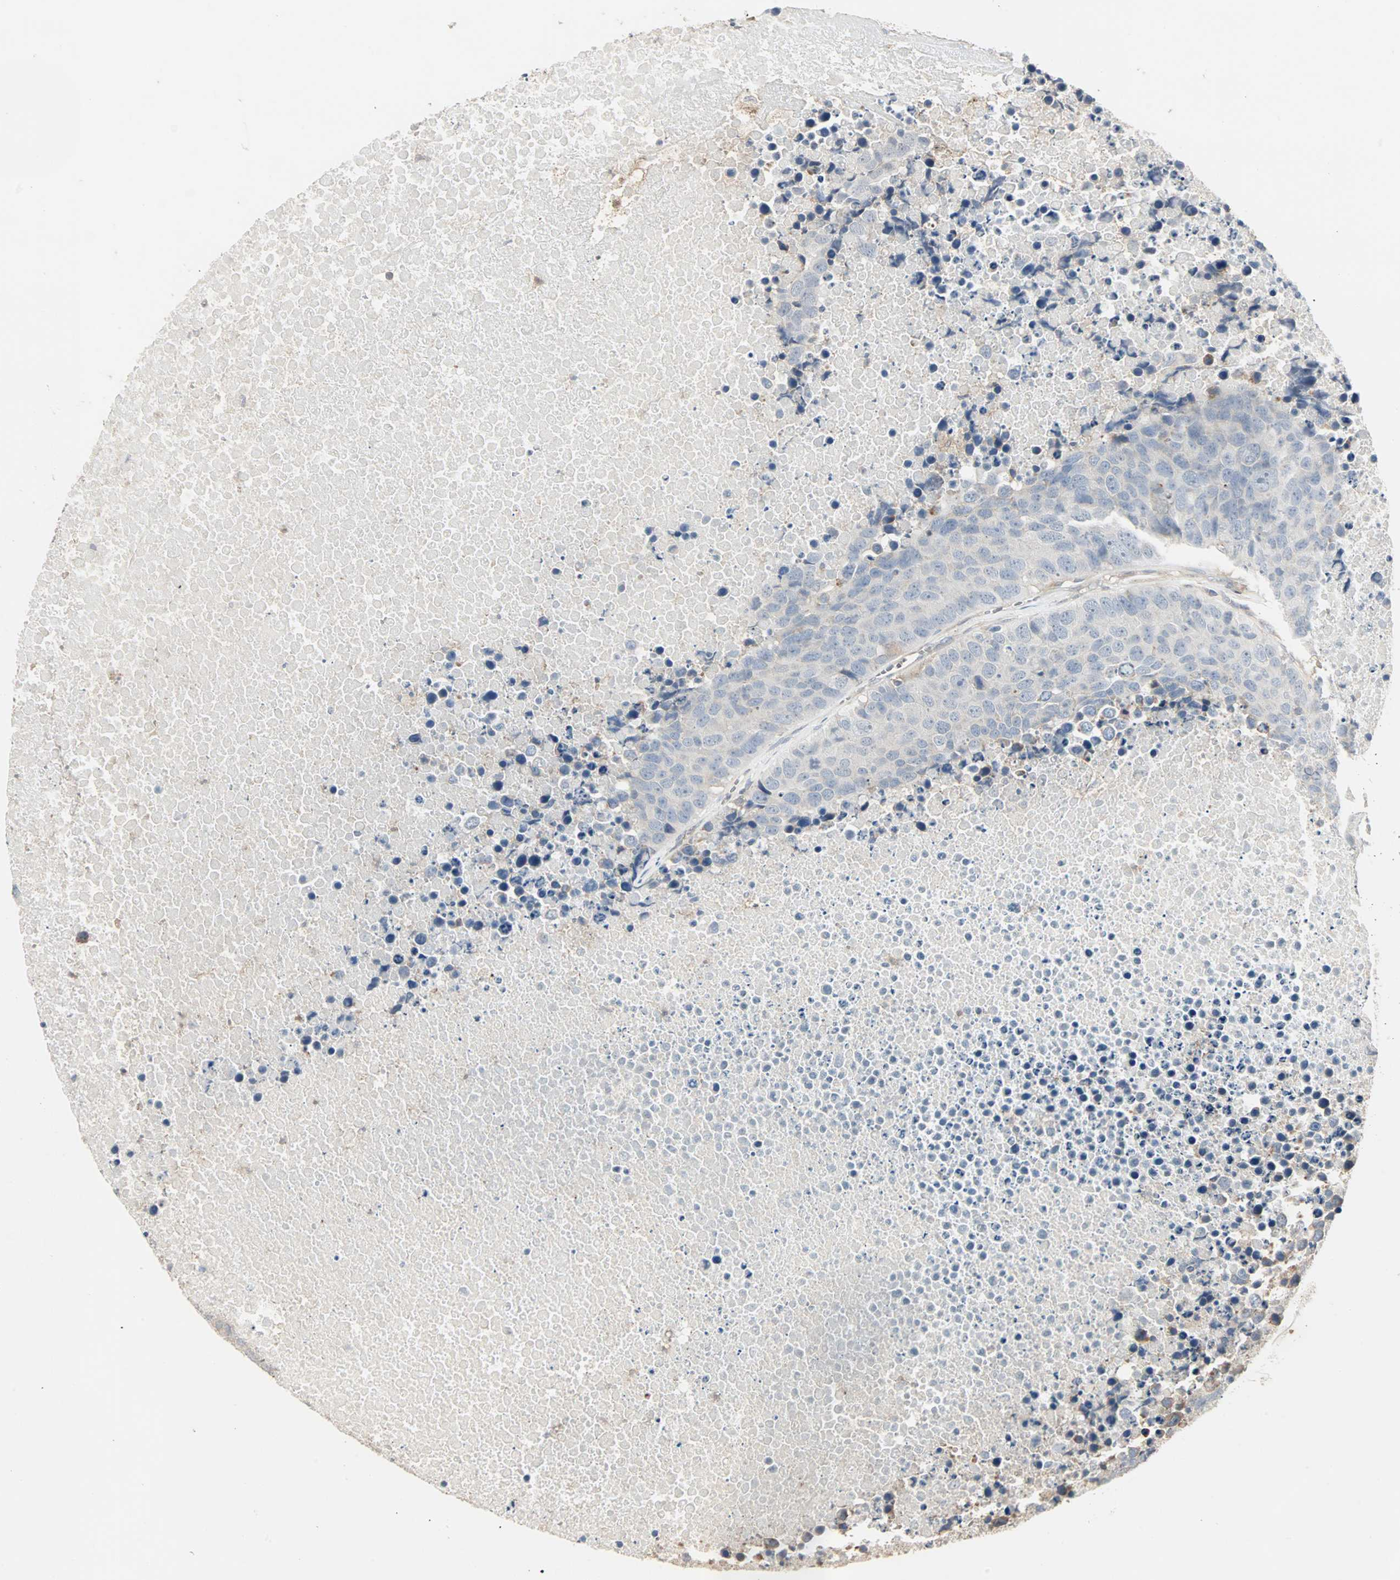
{"staining": {"intensity": "weak", "quantity": "<25%", "location": "cytoplasmic/membranous"}, "tissue": "carcinoid", "cell_type": "Tumor cells", "image_type": "cancer", "snomed": [{"axis": "morphology", "description": "Carcinoid, malignant, NOS"}, {"axis": "topography", "description": "Lung"}], "caption": "There is no significant expression in tumor cells of malignant carcinoid.", "gene": "GNAI2", "patient": {"sex": "male", "age": 60}}